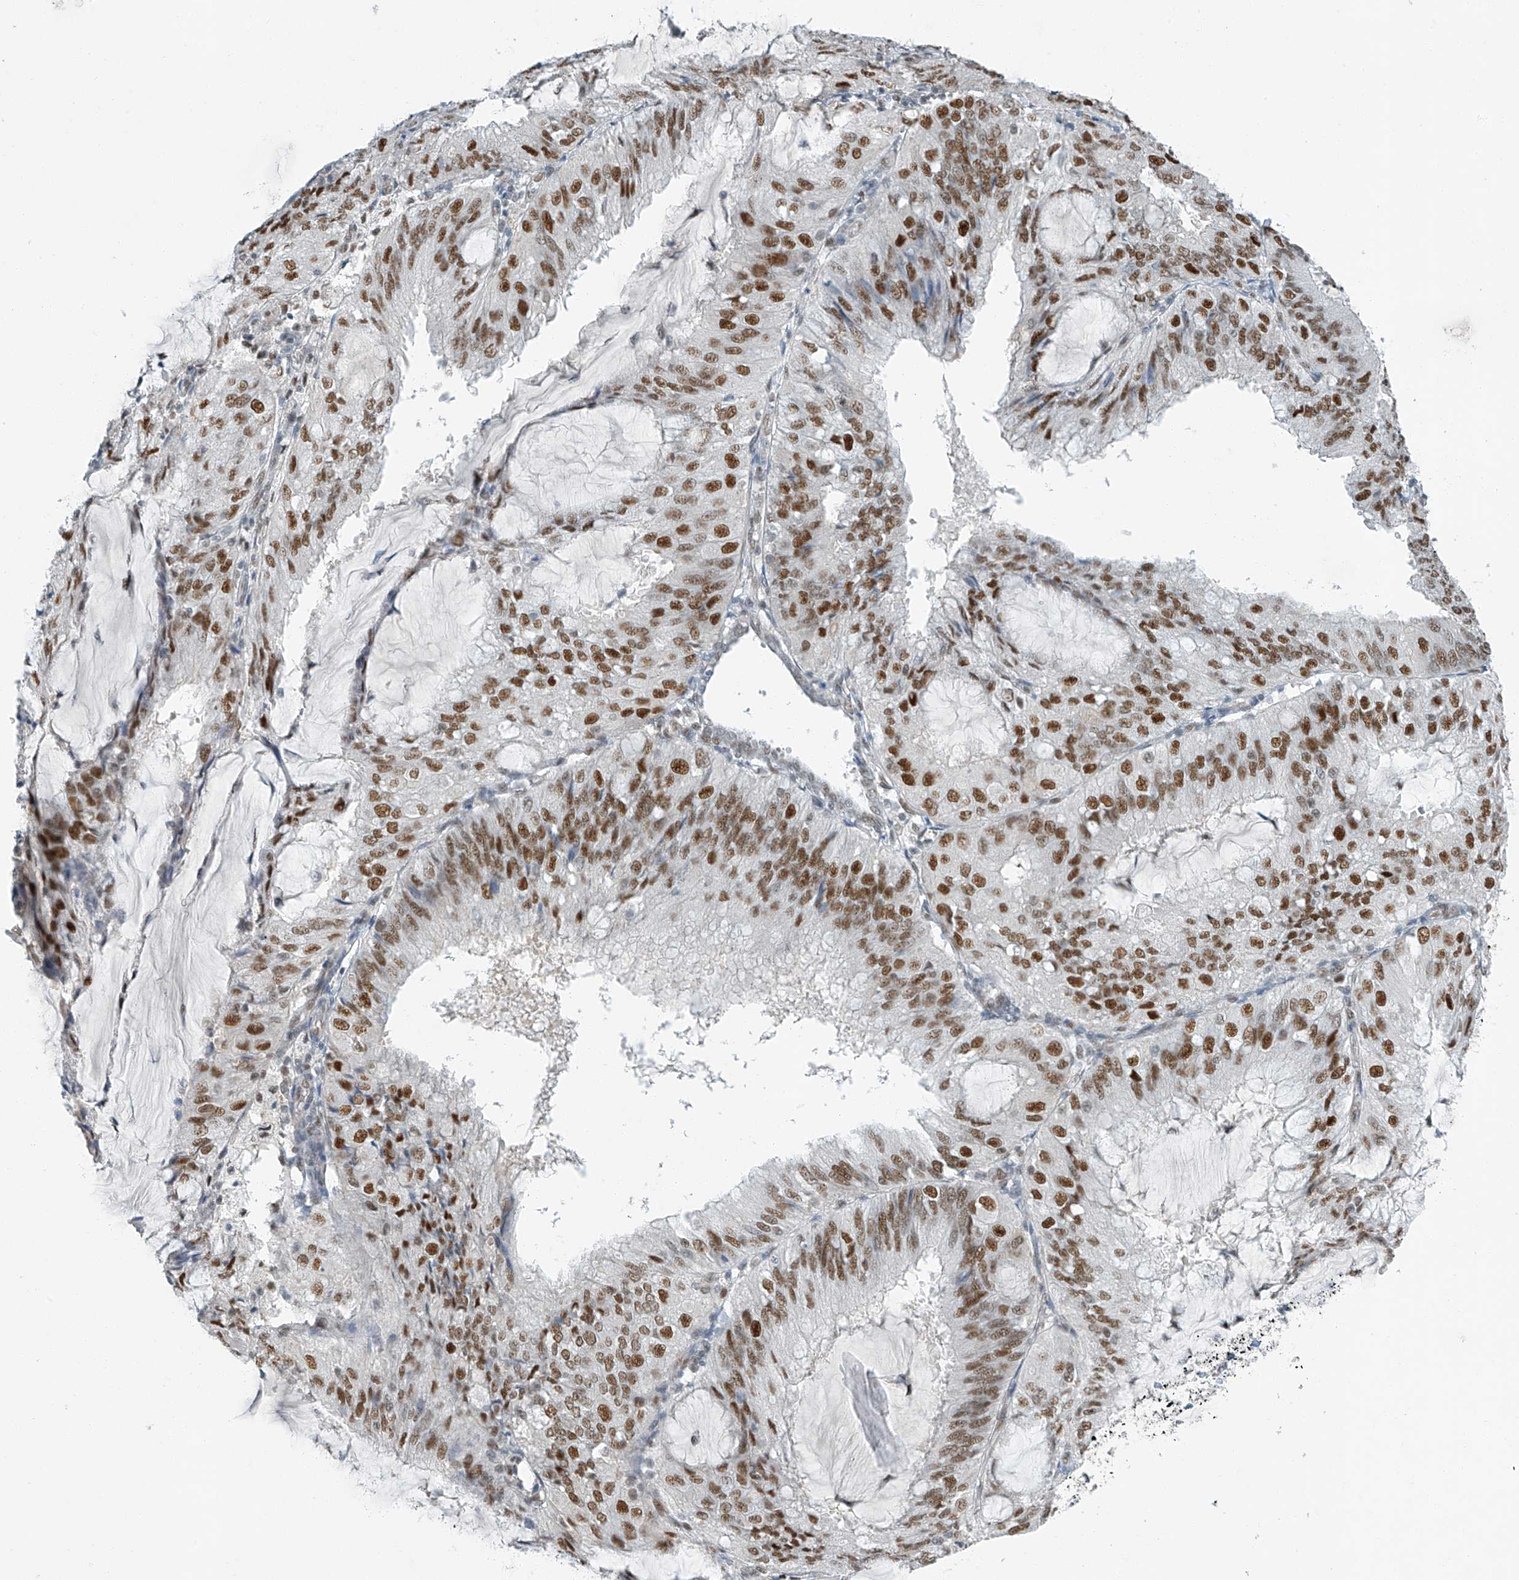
{"staining": {"intensity": "moderate", "quantity": ">75%", "location": "nuclear"}, "tissue": "endometrial cancer", "cell_type": "Tumor cells", "image_type": "cancer", "snomed": [{"axis": "morphology", "description": "Adenocarcinoma, NOS"}, {"axis": "topography", "description": "Endometrium"}], "caption": "Endometrial adenocarcinoma was stained to show a protein in brown. There is medium levels of moderate nuclear staining in about >75% of tumor cells.", "gene": "TAF8", "patient": {"sex": "female", "age": 81}}